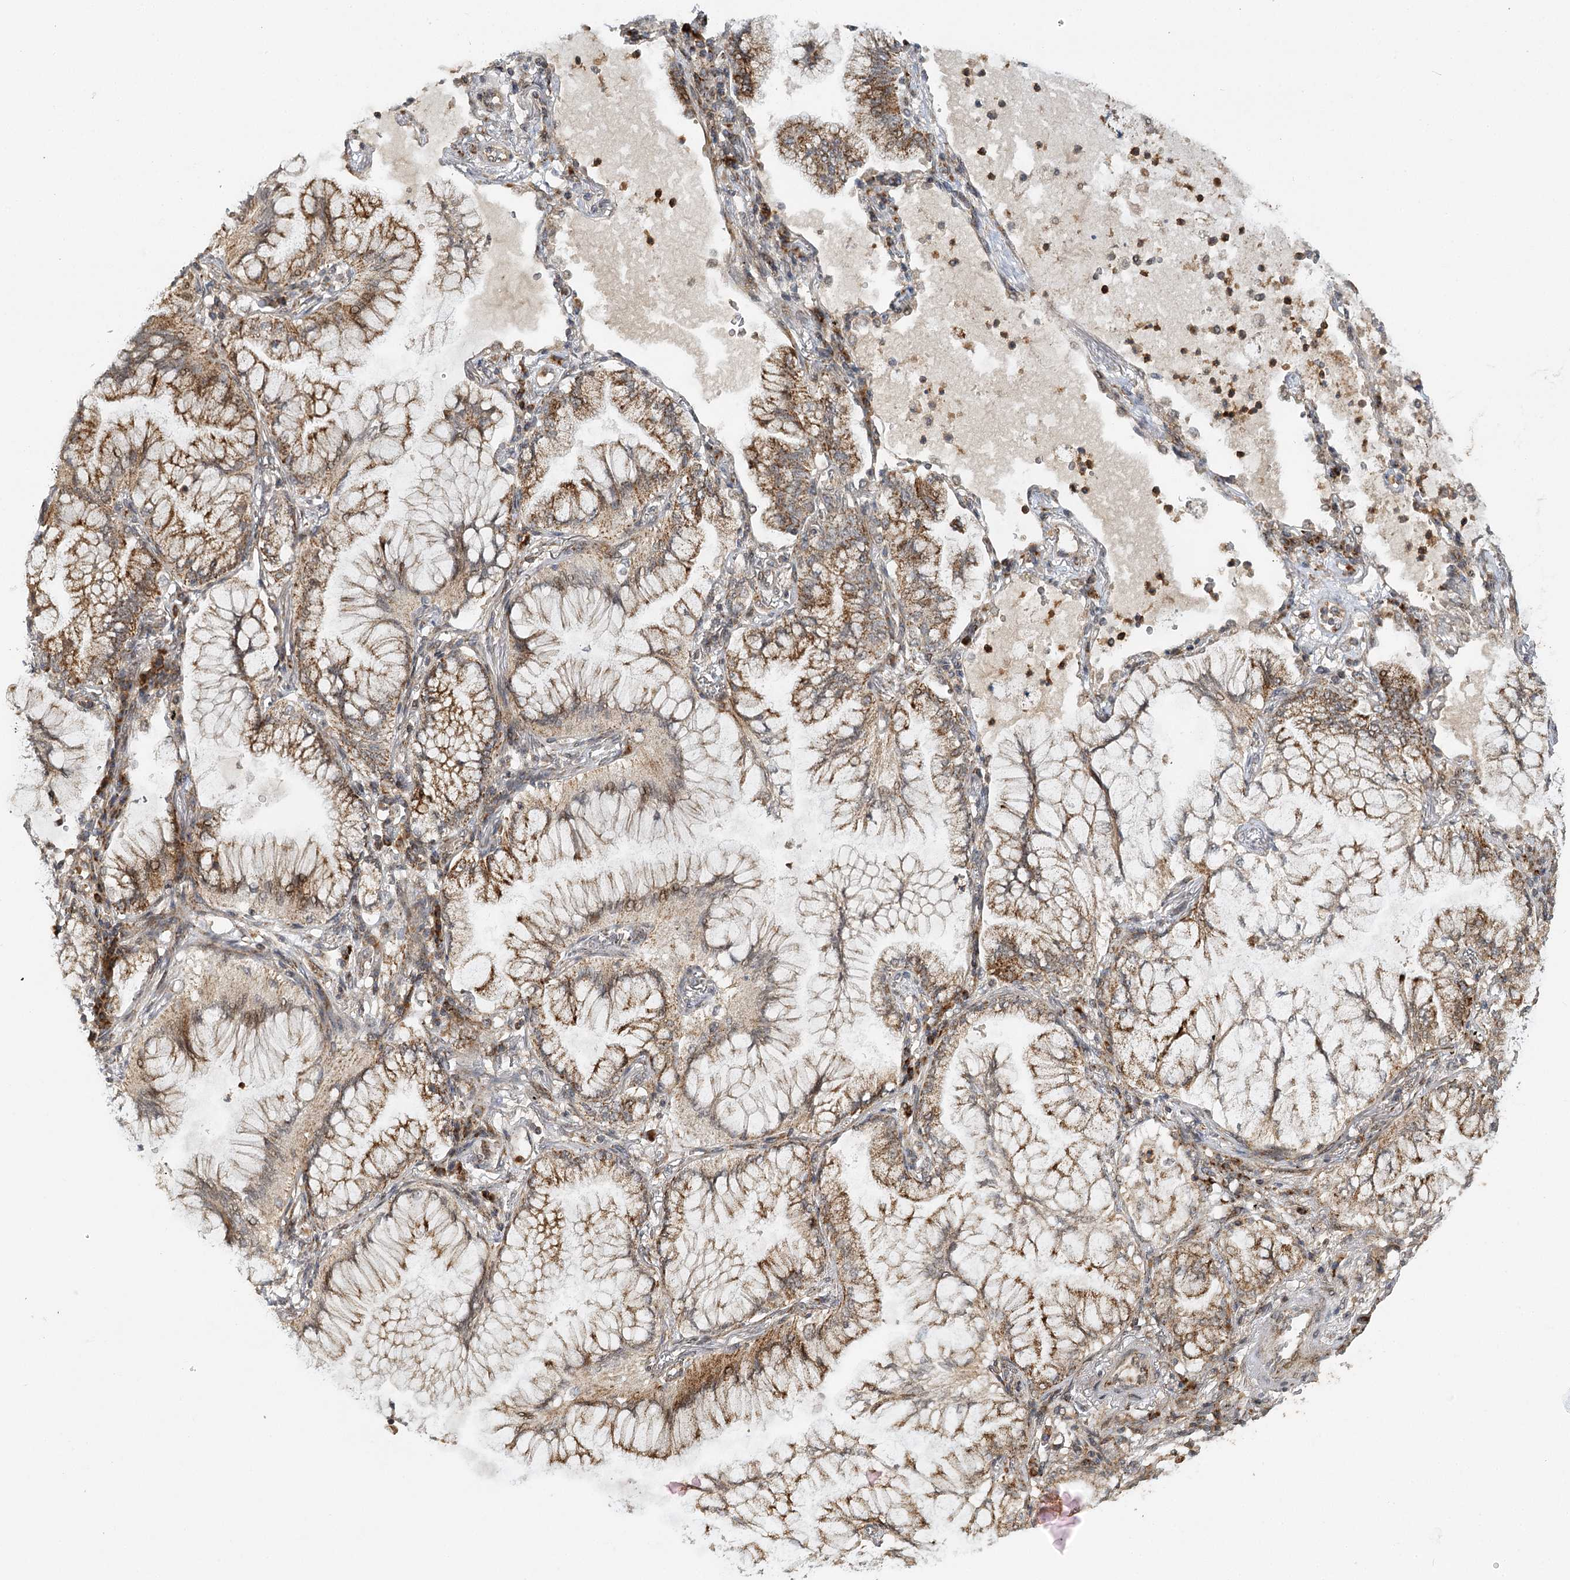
{"staining": {"intensity": "moderate", "quantity": ">75%", "location": "cytoplasmic/membranous"}, "tissue": "lung cancer", "cell_type": "Tumor cells", "image_type": "cancer", "snomed": [{"axis": "morphology", "description": "Adenocarcinoma, NOS"}, {"axis": "topography", "description": "Lung"}], "caption": "A high-resolution micrograph shows IHC staining of lung cancer, which demonstrates moderate cytoplasmic/membranous positivity in about >75% of tumor cells. Nuclei are stained in blue.", "gene": "ZNRF3", "patient": {"sex": "female", "age": 70}}